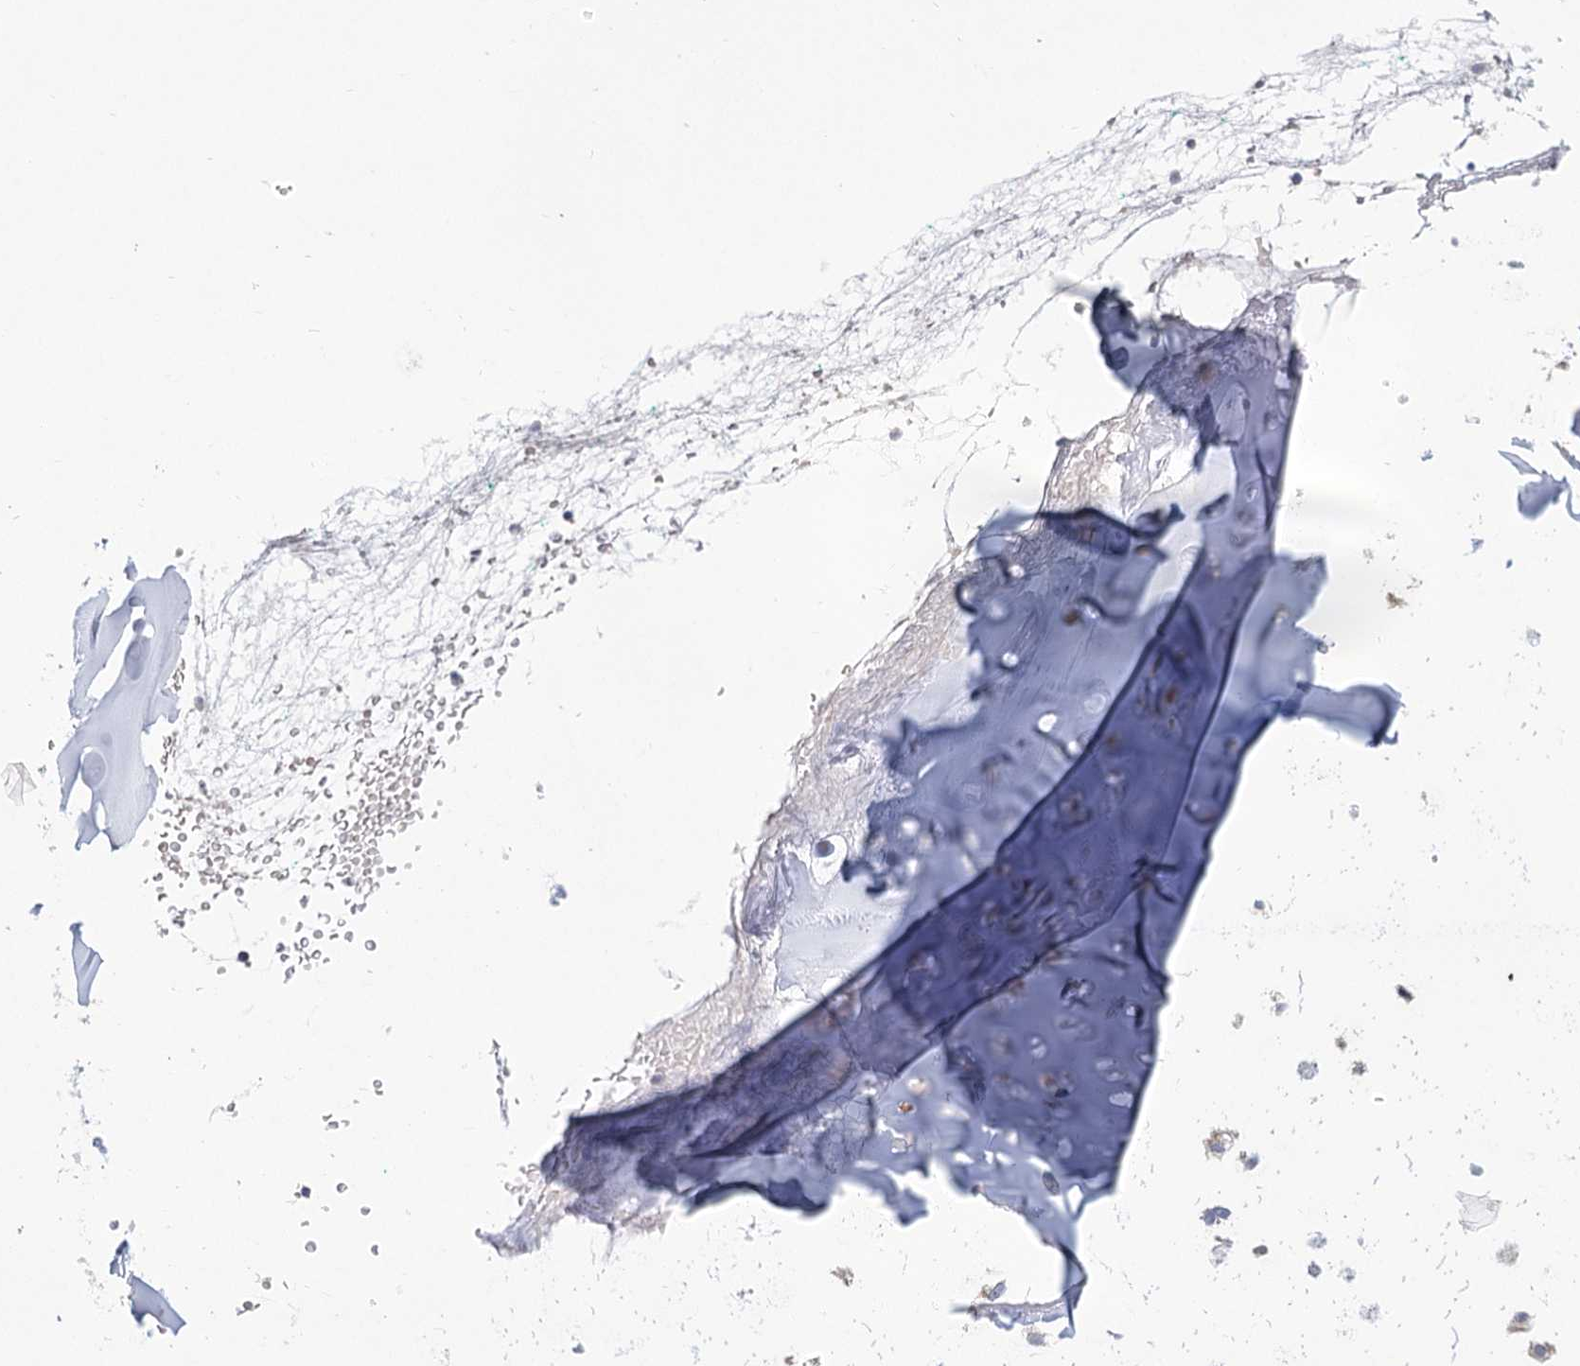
{"staining": {"intensity": "moderate", "quantity": ">75%", "location": "cytoplasmic/membranous"}, "tissue": "adipose tissue", "cell_type": "Adipocytes", "image_type": "normal", "snomed": [{"axis": "morphology", "description": "Normal tissue, NOS"}, {"axis": "morphology", "description": "Basal cell carcinoma"}, {"axis": "topography", "description": "Cartilage tissue"}, {"axis": "topography", "description": "Nasopharynx"}, {"axis": "topography", "description": "Oral tissue"}], "caption": "Adipocytes display moderate cytoplasmic/membranous staining in approximately >75% of cells in normal adipose tissue.", "gene": "CNTLN", "patient": {"sex": "female", "age": 77}}